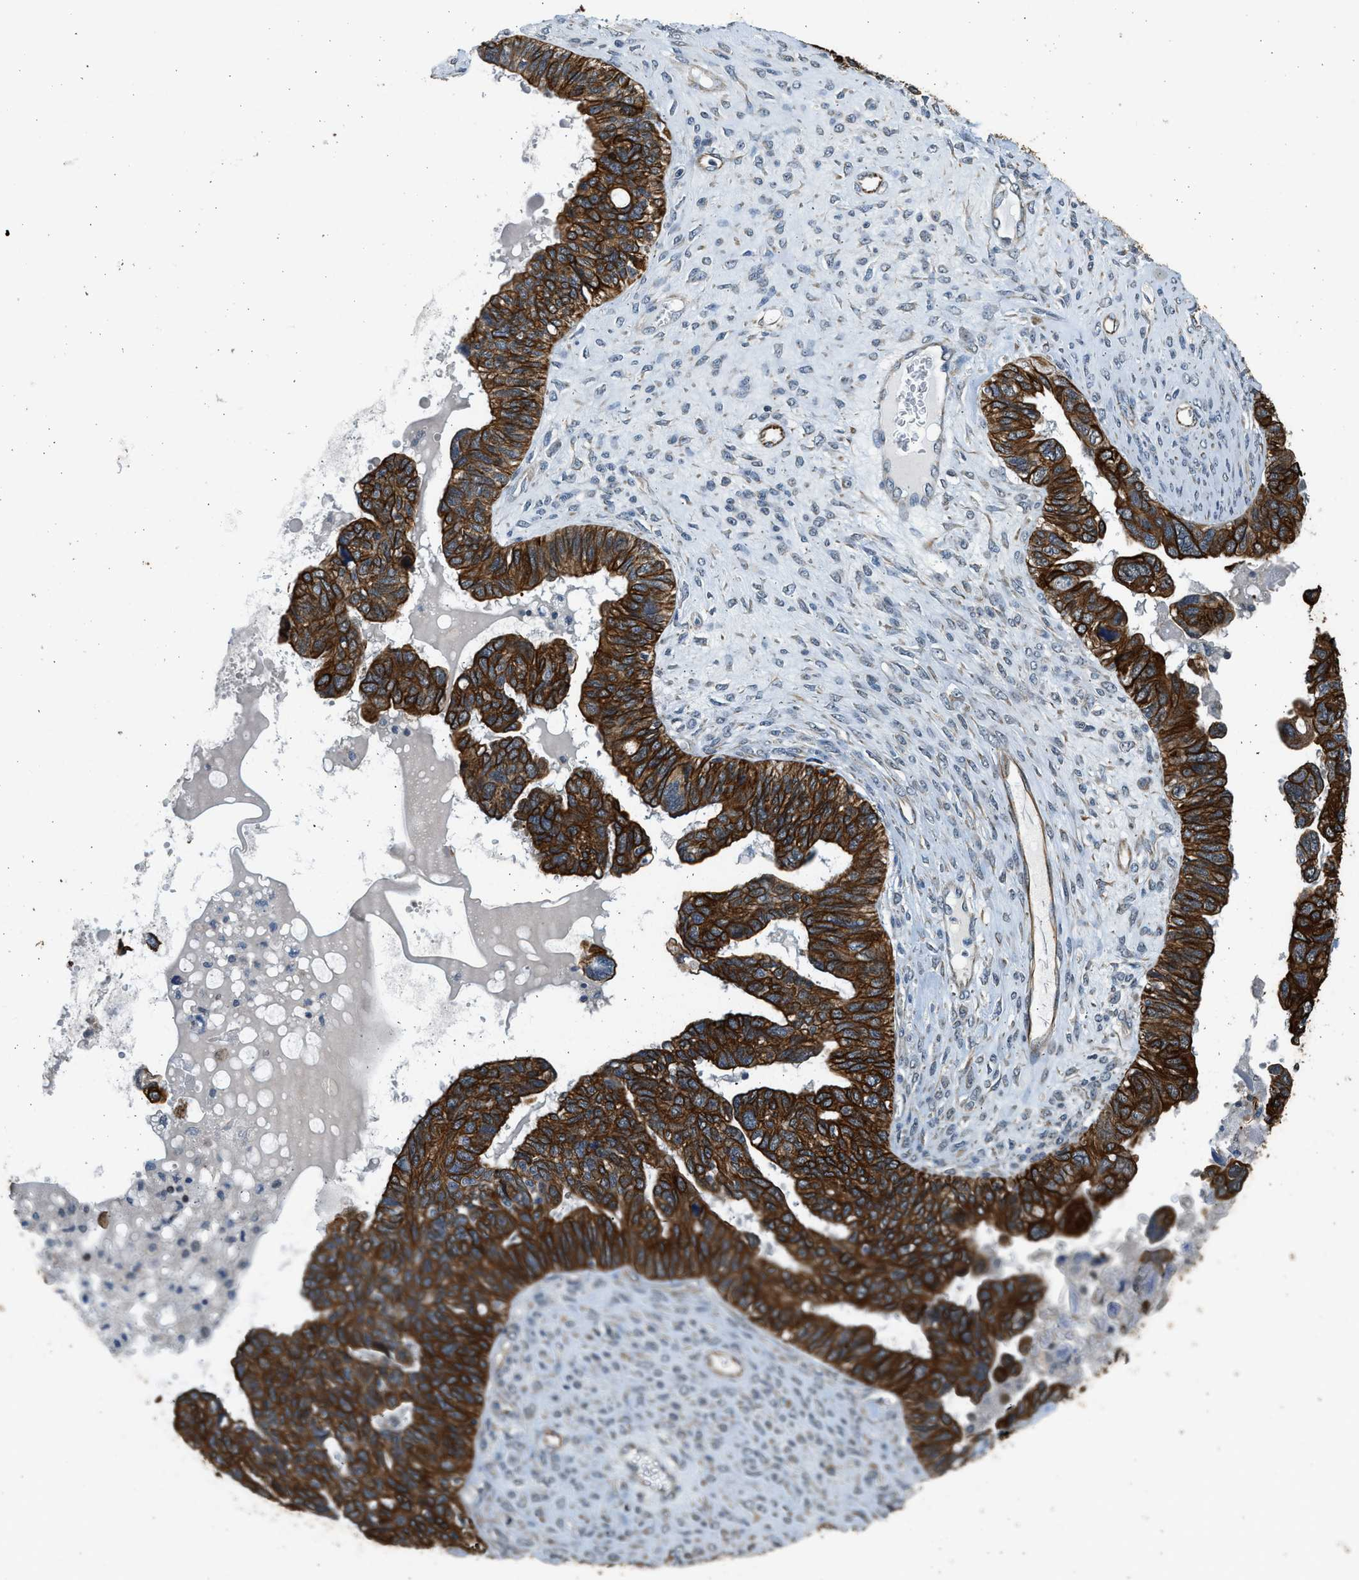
{"staining": {"intensity": "strong", "quantity": ">75%", "location": "cytoplasmic/membranous"}, "tissue": "ovarian cancer", "cell_type": "Tumor cells", "image_type": "cancer", "snomed": [{"axis": "morphology", "description": "Cystadenocarcinoma, serous, NOS"}, {"axis": "topography", "description": "Ovary"}], "caption": "Immunohistochemistry (IHC) histopathology image of neoplastic tissue: ovarian serous cystadenocarcinoma stained using IHC exhibits high levels of strong protein expression localized specifically in the cytoplasmic/membranous of tumor cells, appearing as a cytoplasmic/membranous brown color.", "gene": "PCLO", "patient": {"sex": "female", "age": 79}}